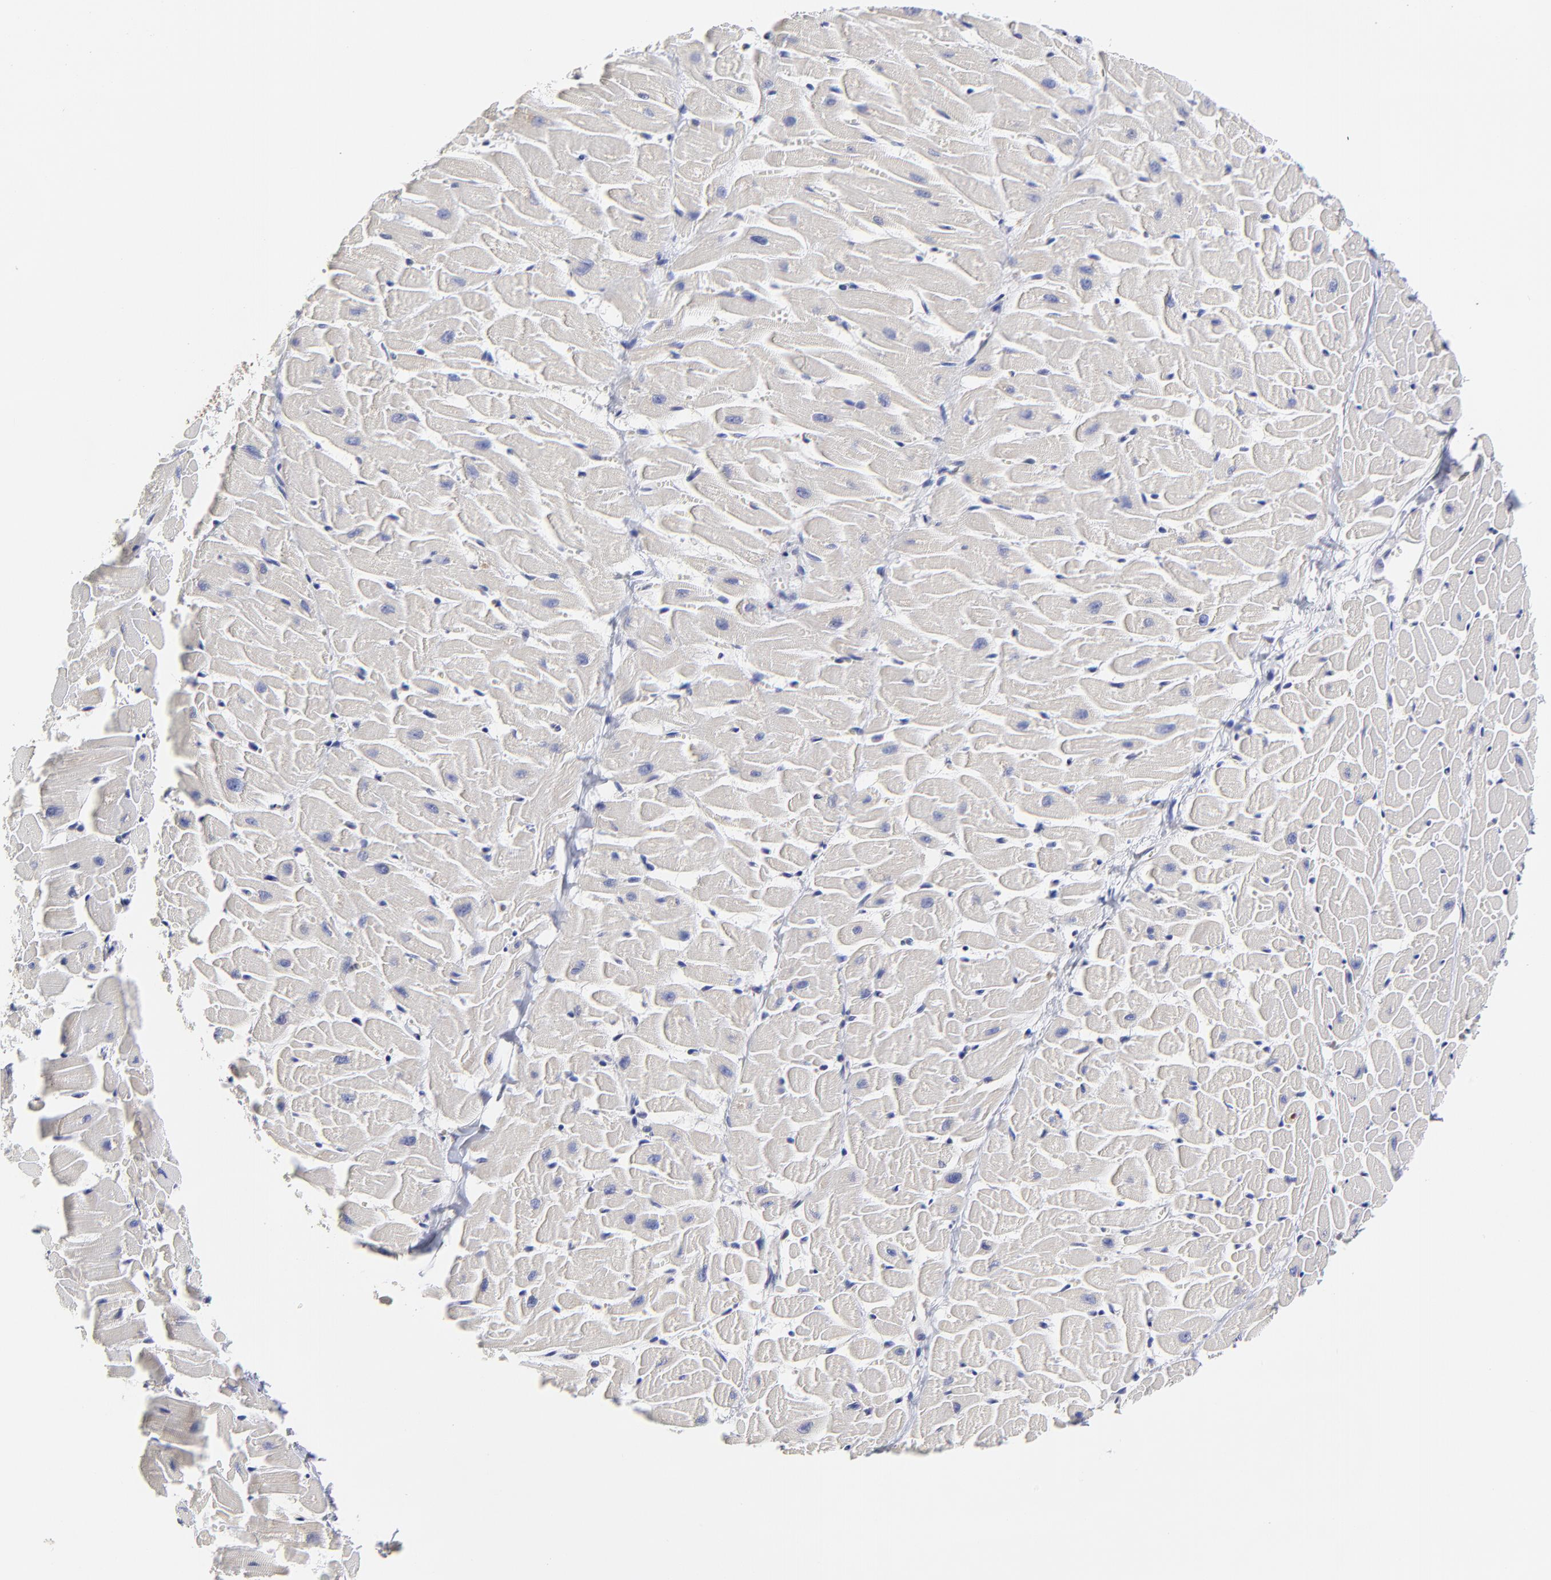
{"staining": {"intensity": "negative", "quantity": "none", "location": "none"}, "tissue": "heart muscle", "cell_type": "Cardiomyocytes", "image_type": "normal", "snomed": [{"axis": "morphology", "description": "Normal tissue, NOS"}, {"axis": "topography", "description": "Heart"}], "caption": "The image demonstrates no staining of cardiomyocytes in unremarkable heart muscle. Nuclei are stained in blue.", "gene": "GCSAM", "patient": {"sex": "female", "age": 19}}